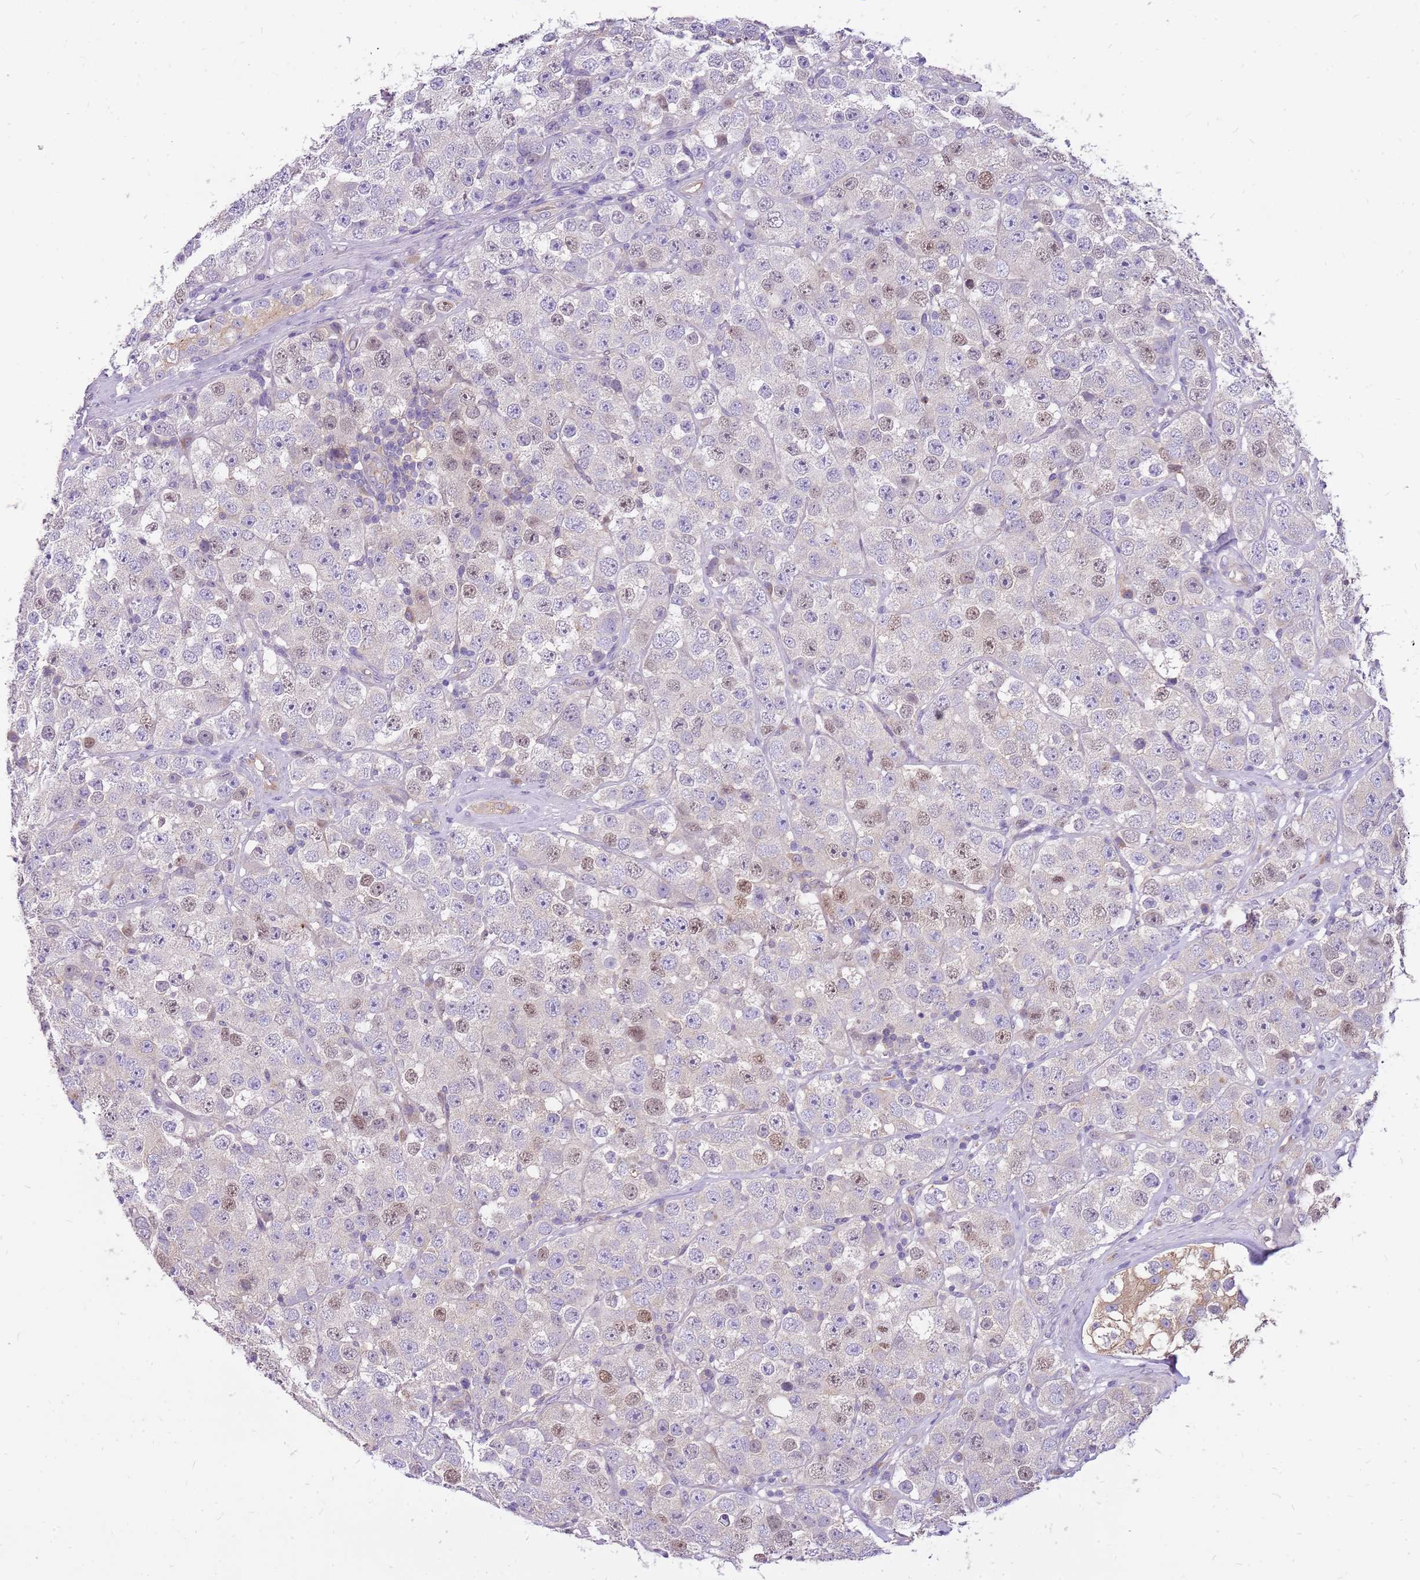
{"staining": {"intensity": "weak", "quantity": "<25%", "location": "nuclear"}, "tissue": "testis cancer", "cell_type": "Tumor cells", "image_type": "cancer", "snomed": [{"axis": "morphology", "description": "Seminoma, NOS"}, {"axis": "topography", "description": "Testis"}], "caption": "Tumor cells are negative for protein expression in human testis cancer (seminoma).", "gene": "WASHC4", "patient": {"sex": "male", "age": 28}}